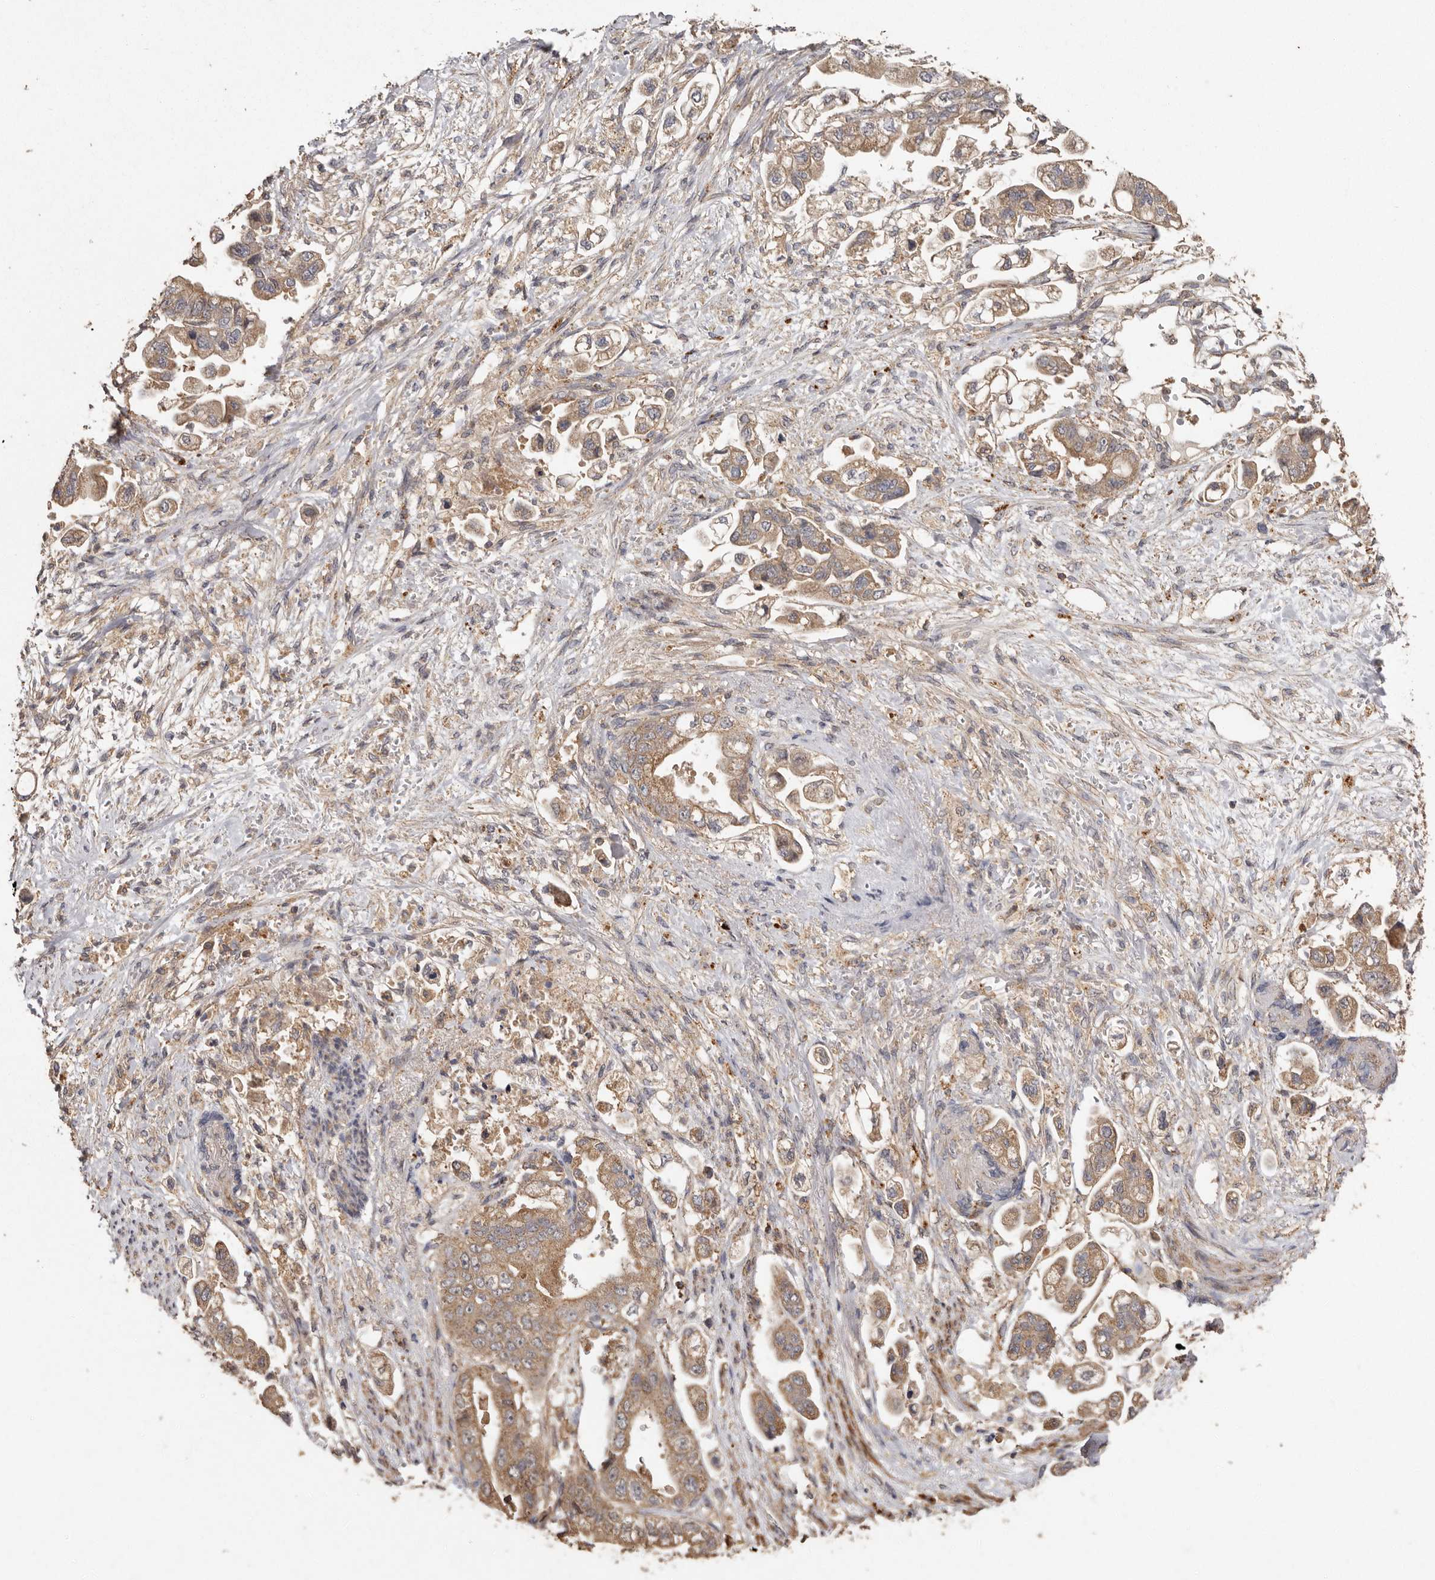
{"staining": {"intensity": "moderate", "quantity": ">75%", "location": "cytoplasmic/membranous"}, "tissue": "stomach cancer", "cell_type": "Tumor cells", "image_type": "cancer", "snomed": [{"axis": "morphology", "description": "Adenocarcinoma, NOS"}, {"axis": "topography", "description": "Stomach"}], "caption": "The photomicrograph exhibits a brown stain indicating the presence of a protein in the cytoplasmic/membranous of tumor cells in stomach cancer (adenocarcinoma).", "gene": "RWDD1", "patient": {"sex": "male", "age": 62}}